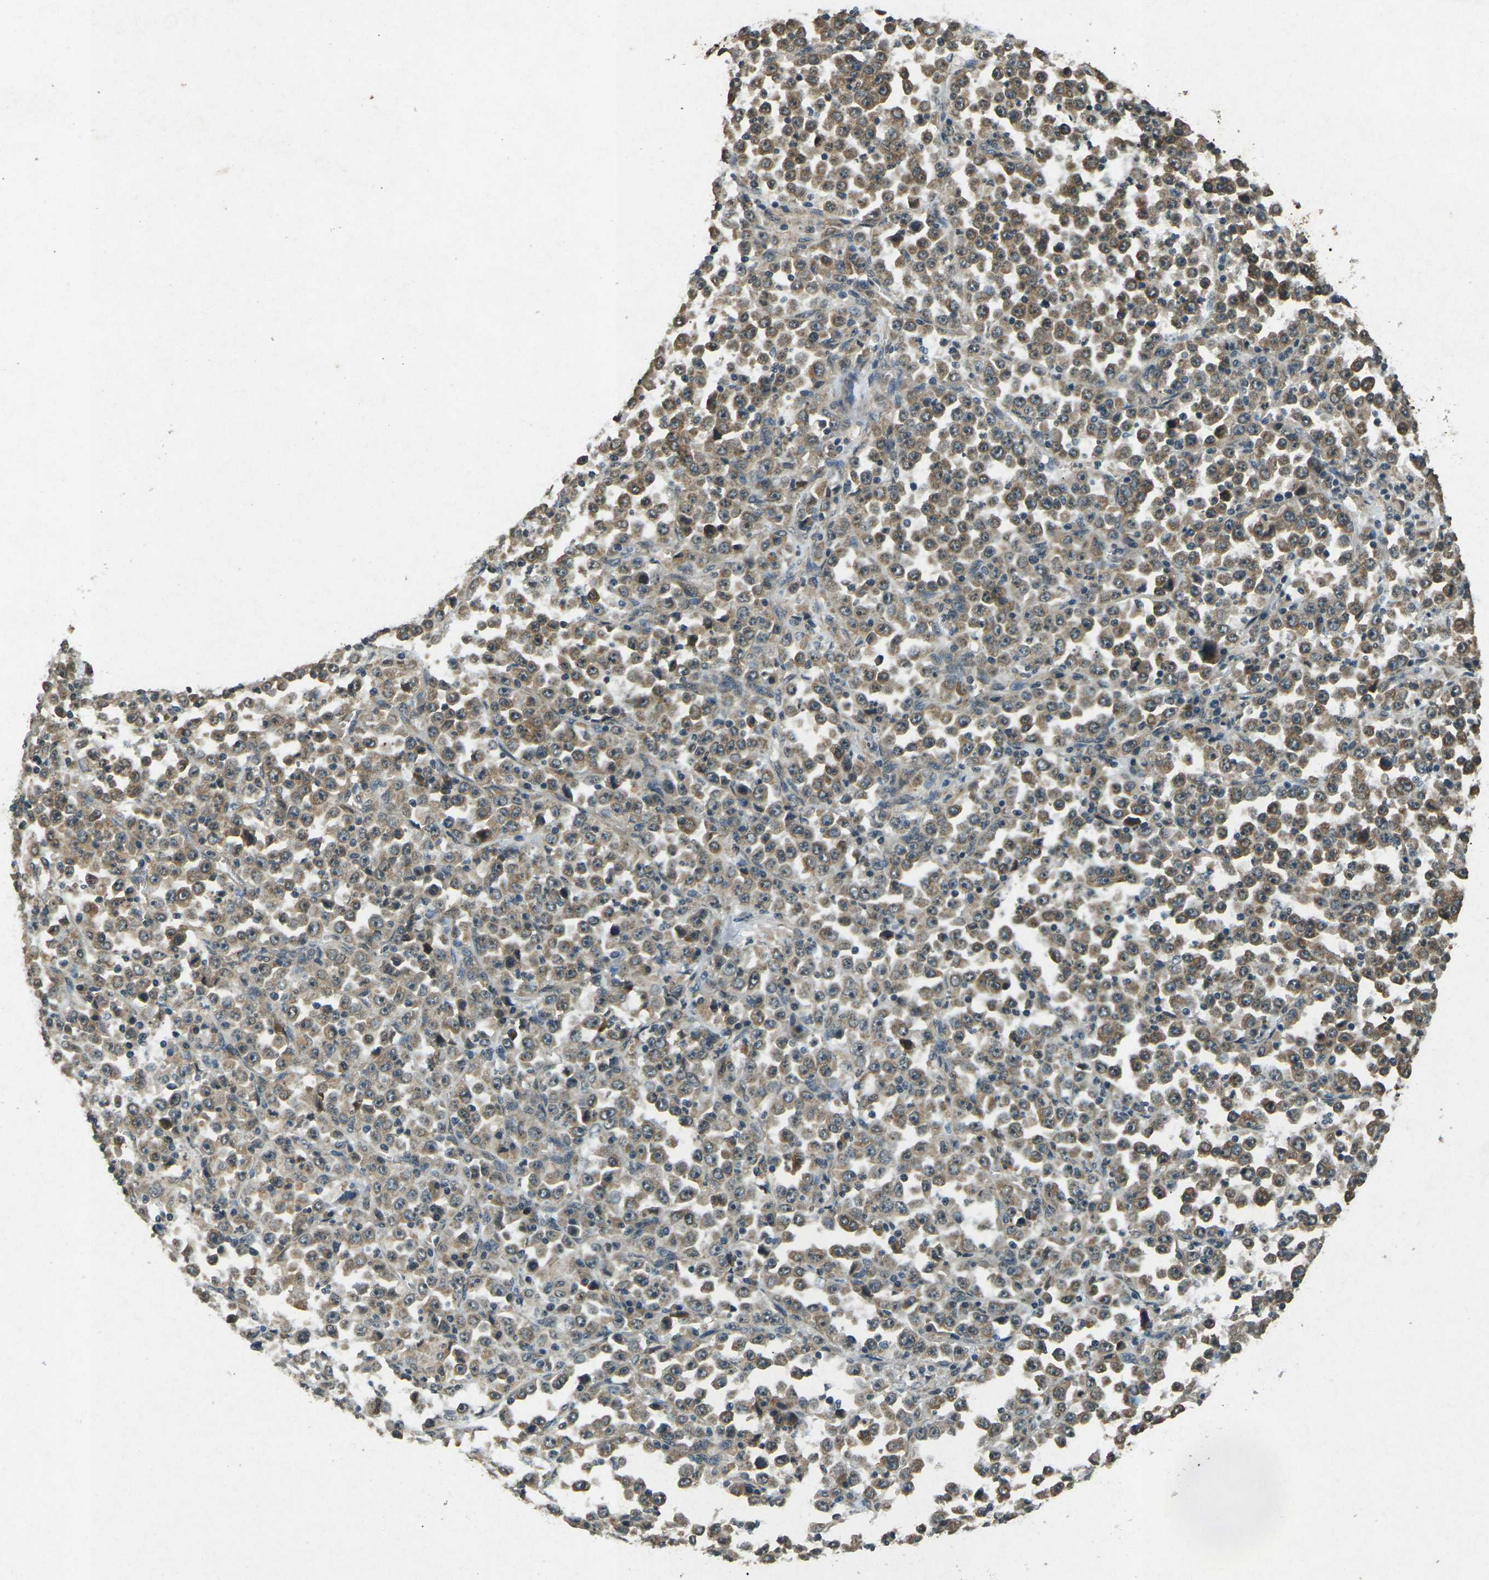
{"staining": {"intensity": "moderate", "quantity": ">75%", "location": "cytoplasmic/membranous"}, "tissue": "stomach cancer", "cell_type": "Tumor cells", "image_type": "cancer", "snomed": [{"axis": "morphology", "description": "Normal tissue, NOS"}, {"axis": "morphology", "description": "Adenocarcinoma, NOS"}, {"axis": "topography", "description": "Stomach, upper"}, {"axis": "topography", "description": "Stomach"}], "caption": "Immunohistochemical staining of stomach cancer demonstrates medium levels of moderate cytoplasmic/membranous protein staining in about >75% of tumor cells.", "gene": "PDE2A", "patient": {"sex": "male", "age": 59}}